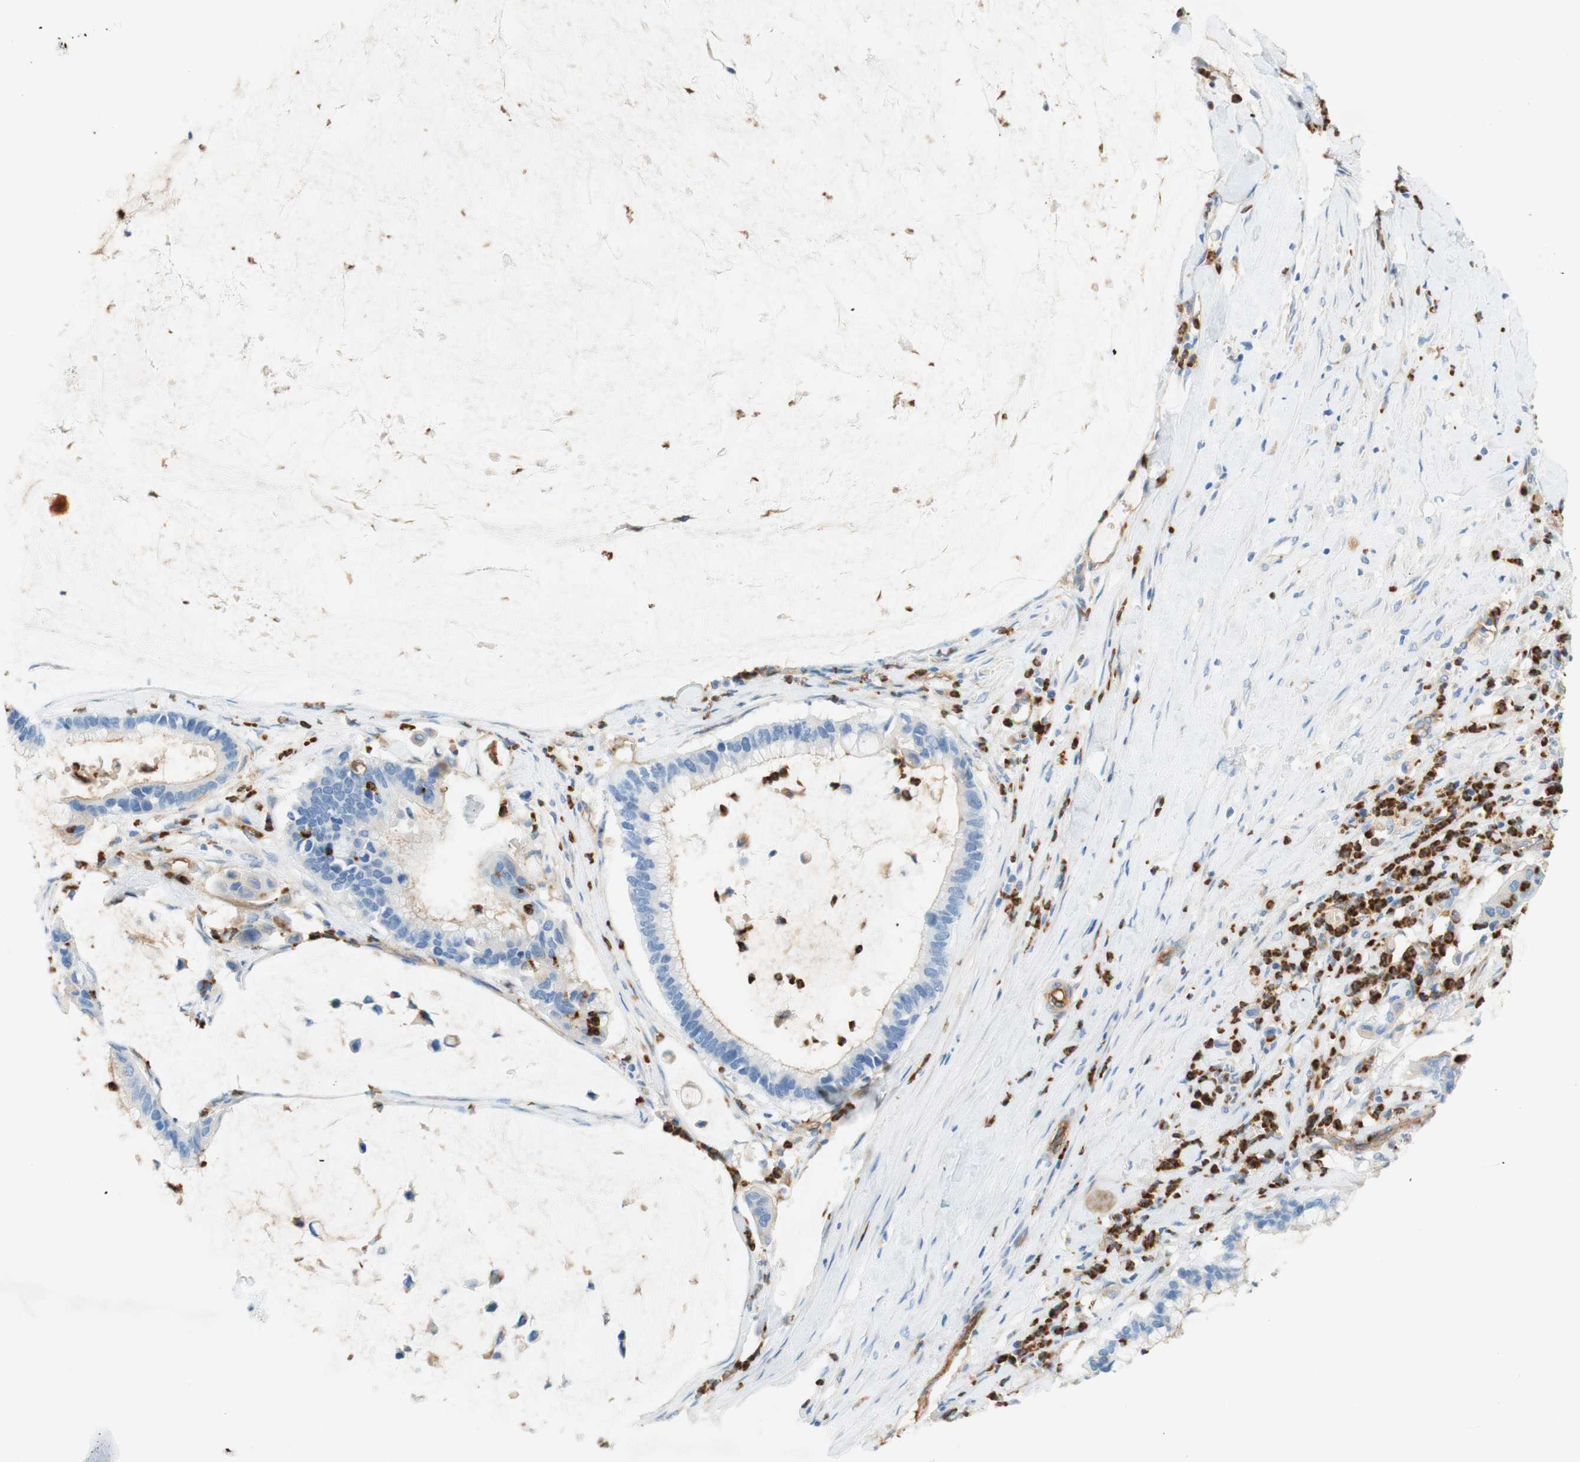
{"staining": {"intensity": "negative", "quantity": "none", "location": "none"}, "tissue": "pancreatic cancer", "cell_type": "Tumor cells", "image_type": "cancer", "snomed": [{"axis": "morphology", "description": "Adenocarcinoma, NOS"}, {"axis": "topography", "description": "Pancreas"}], "caption": "Immunohistochemical staining of pancreatic adenocarcinoma demonstrates no significant positivity in tumor cells. (DAB (3,3'-diaminobenzidine) IHC visualized using brightfield microscopy, high magnification).", "gene": "STOM", "patient": {"sex": "male", "age": 41}}